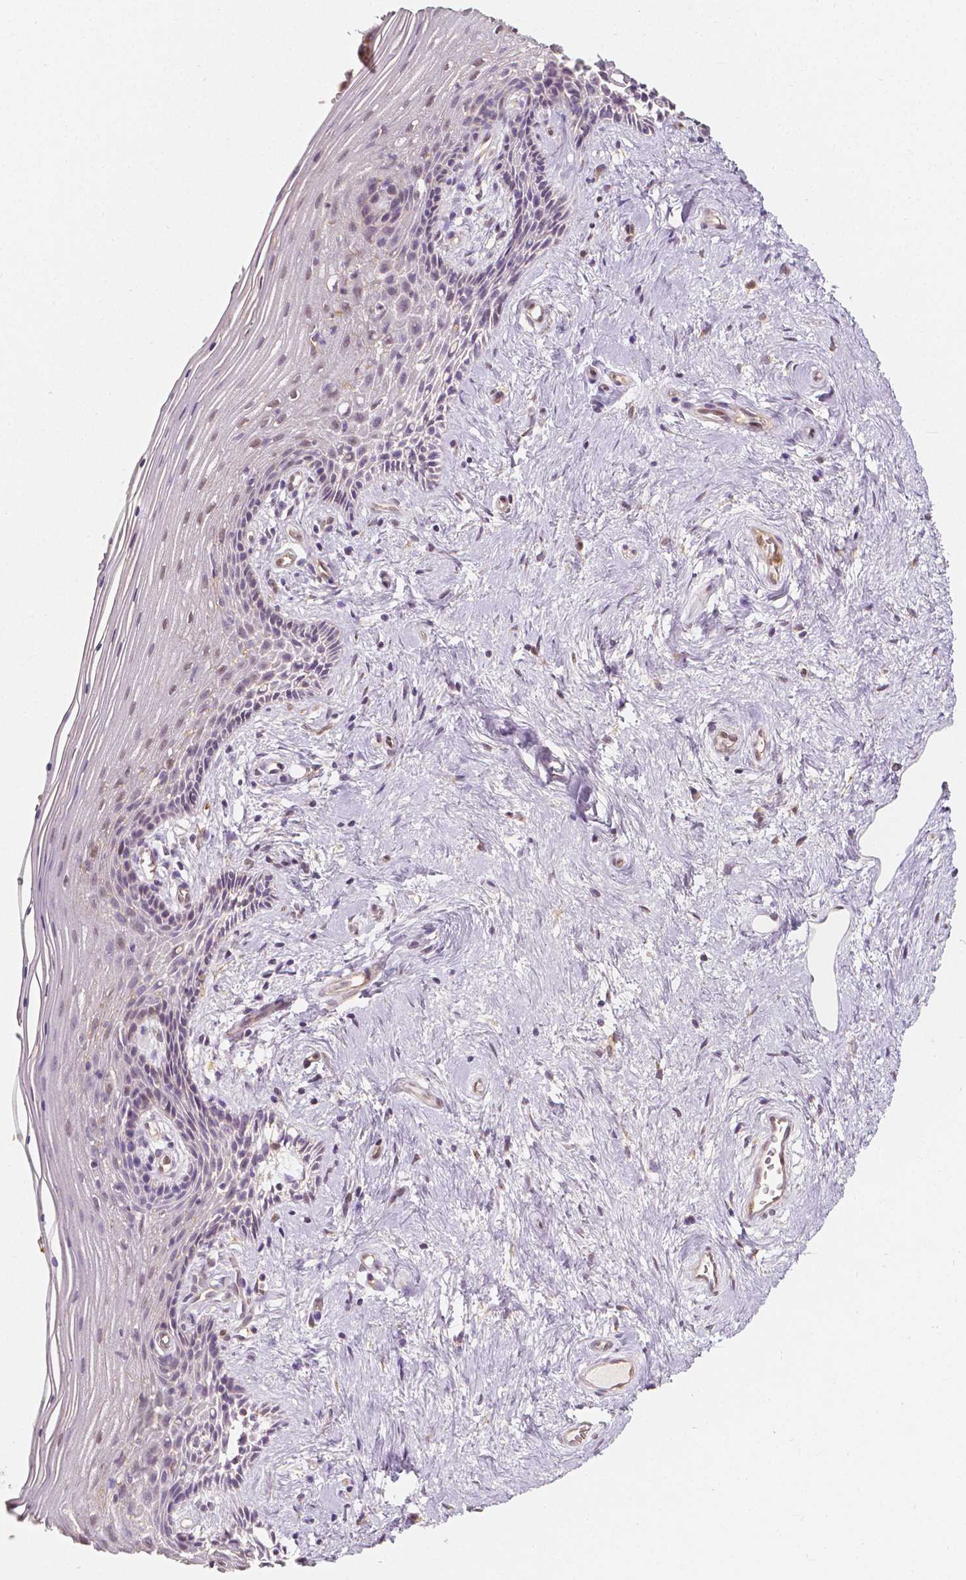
{"staining": {"intensity": "negative", "quantity": "none", "location": "none"}, "tissue": "vagina", "cell_type": "Squamous epithelial cells", "image_type": "normal", "snomed": [{"axis": "morphology", "description": "Normal tissue, NOS"}, {"axis": "topography", "description": "Vagina"}], "caption": "Immunohistochemistry image of benign vagina: human vagina stained with DAB (3,3'-diaminobenzidine) displays no significant protein staining in squamous epithelial cells.", "gene": "NAPRT", "patient": {"sex": "female", "age": 45}}